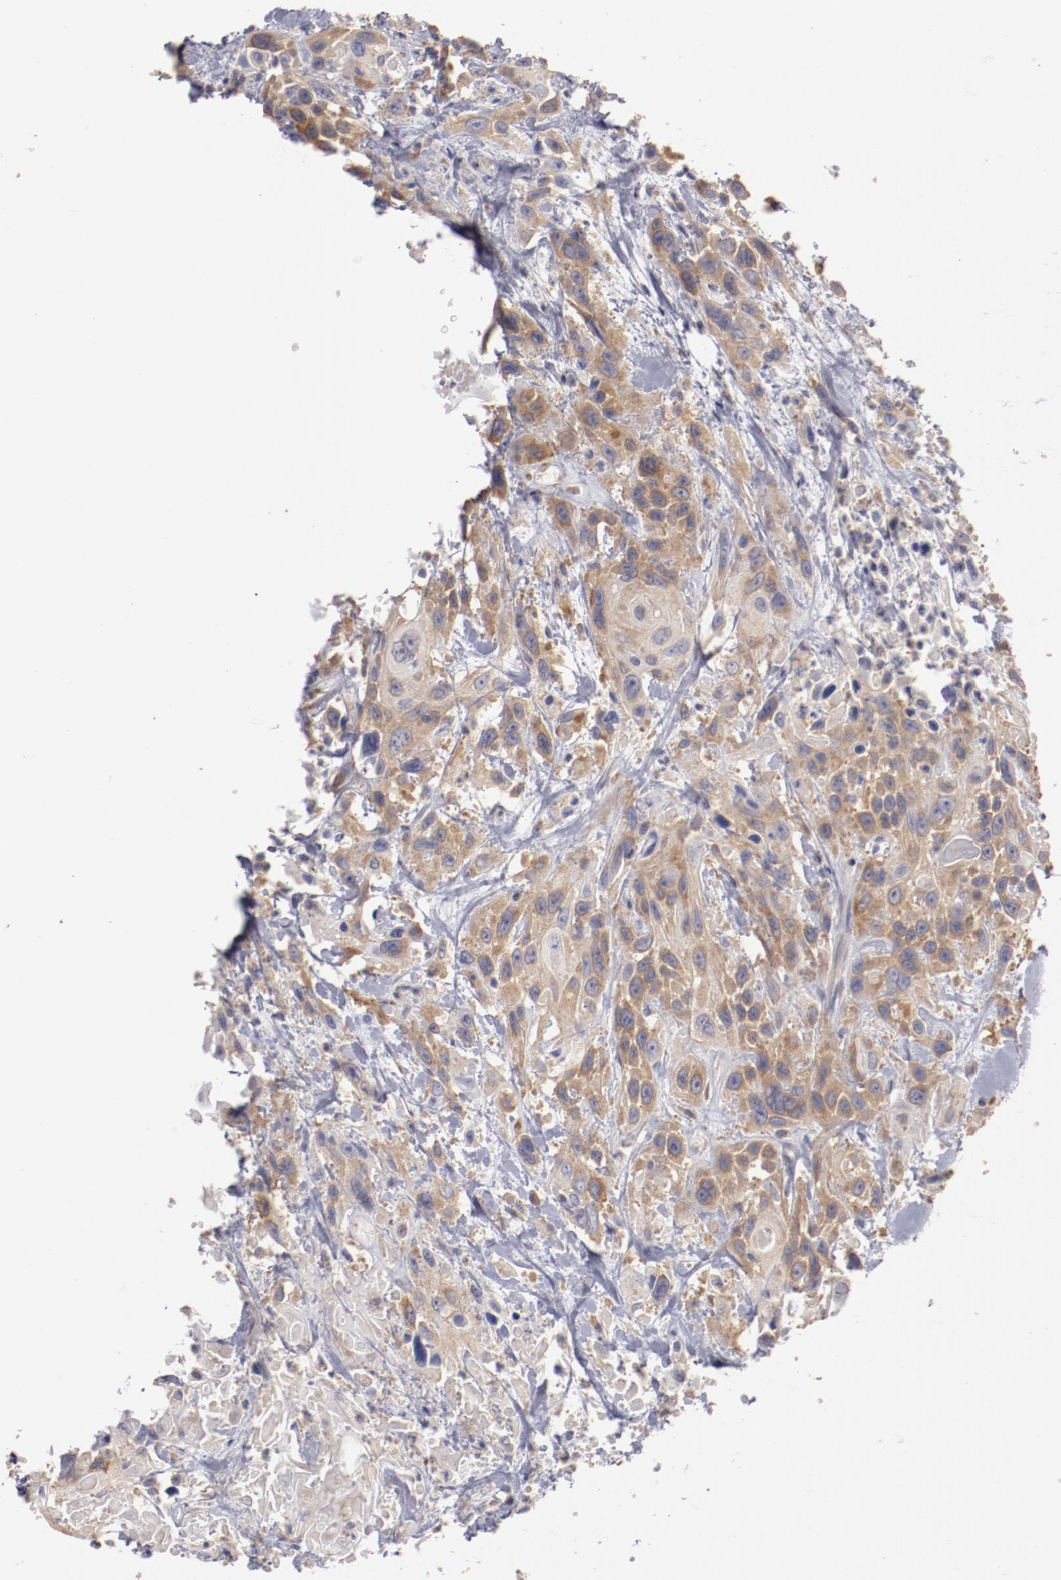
{"staining": {"intensity": "moderate", "quantity": ">75%", "location": "cytoplasmic/membranous"}, "tissue": "urothelial cancer", "cell_type": "Tumor cells", "image_type": "cancer", "snomed": [{"axis": "morphology", "description": "Urothelial carcinoma, High grade"}, {"axis": "topography", "description": "Urinary bladder"}], "caption": "Immunohistochemistry staining of urothelial cancer, which demonstrates medium levels of moderate cytoplasmic/membranous positivity in about >75% of tumor cells indicating moderate cytoplasmic/membranous protein staining. The staining was performed using DAB (brown) for protein detection and nuclei were counterstained in hematoxylin (blue).", "gene": "ENTPD5", "patient": {"sex": "female", "age": 84}}